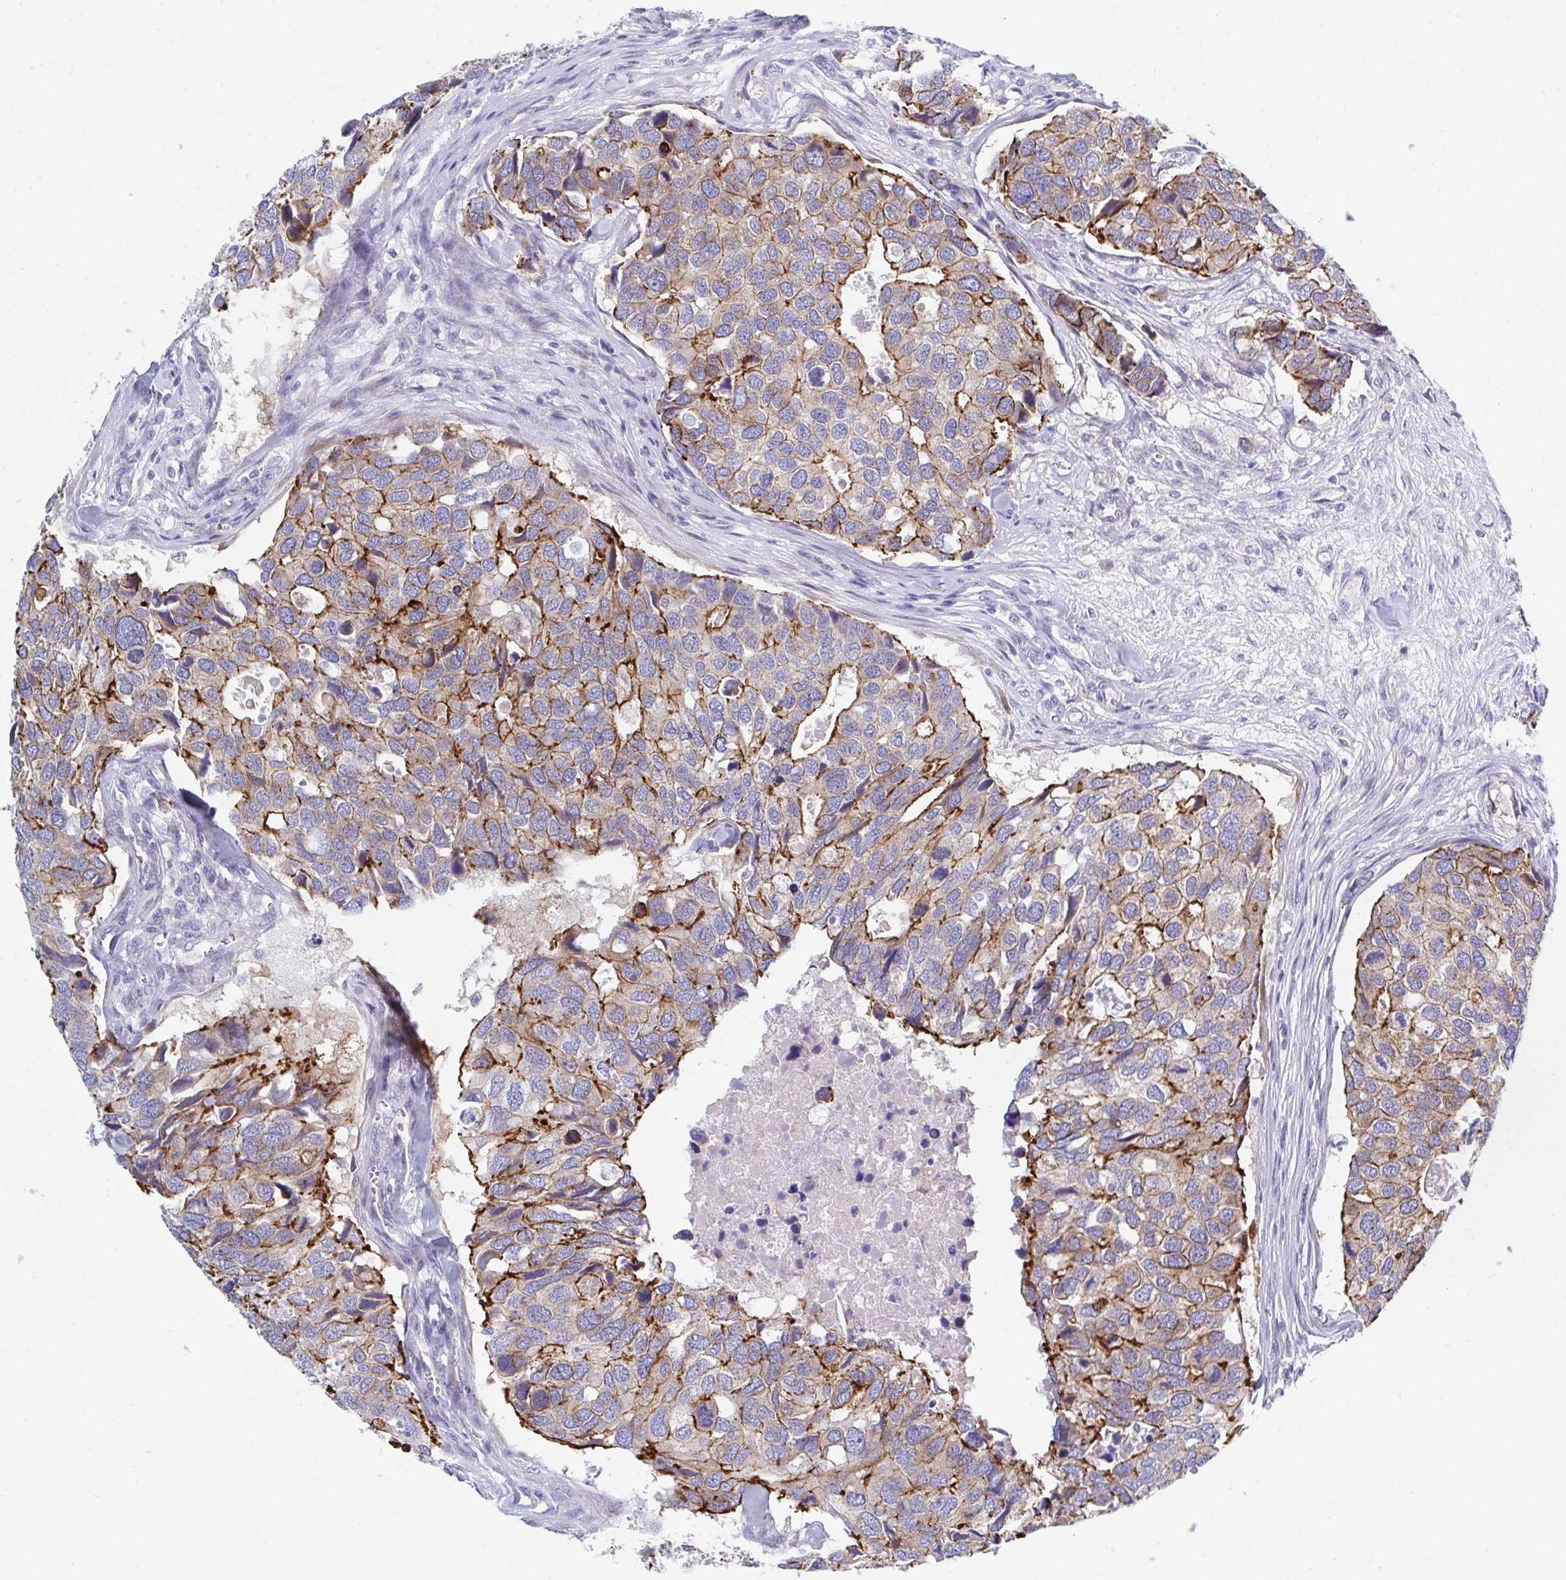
{"staining": {"intensity": "moderate", "quantity": "25%-75%", "location": "cytoplasmic/membranous"}, "tissue": "breast cancer", "cell_type": "Tumor cells", "image_type": "cancer", "snomed": [{"axis": "morphology", "description": "Duct carcinoma"}, {"axis": "topography", "description": "Breast"}], "caption": "Human breast cancer stained with a brown dye exhibits moderate cytoplasmic/membranous positive positivity in approximately 25%-75% of tumor cells.", "gene": "MROH2B", "patient": {"sex": "female", "age": 83}}